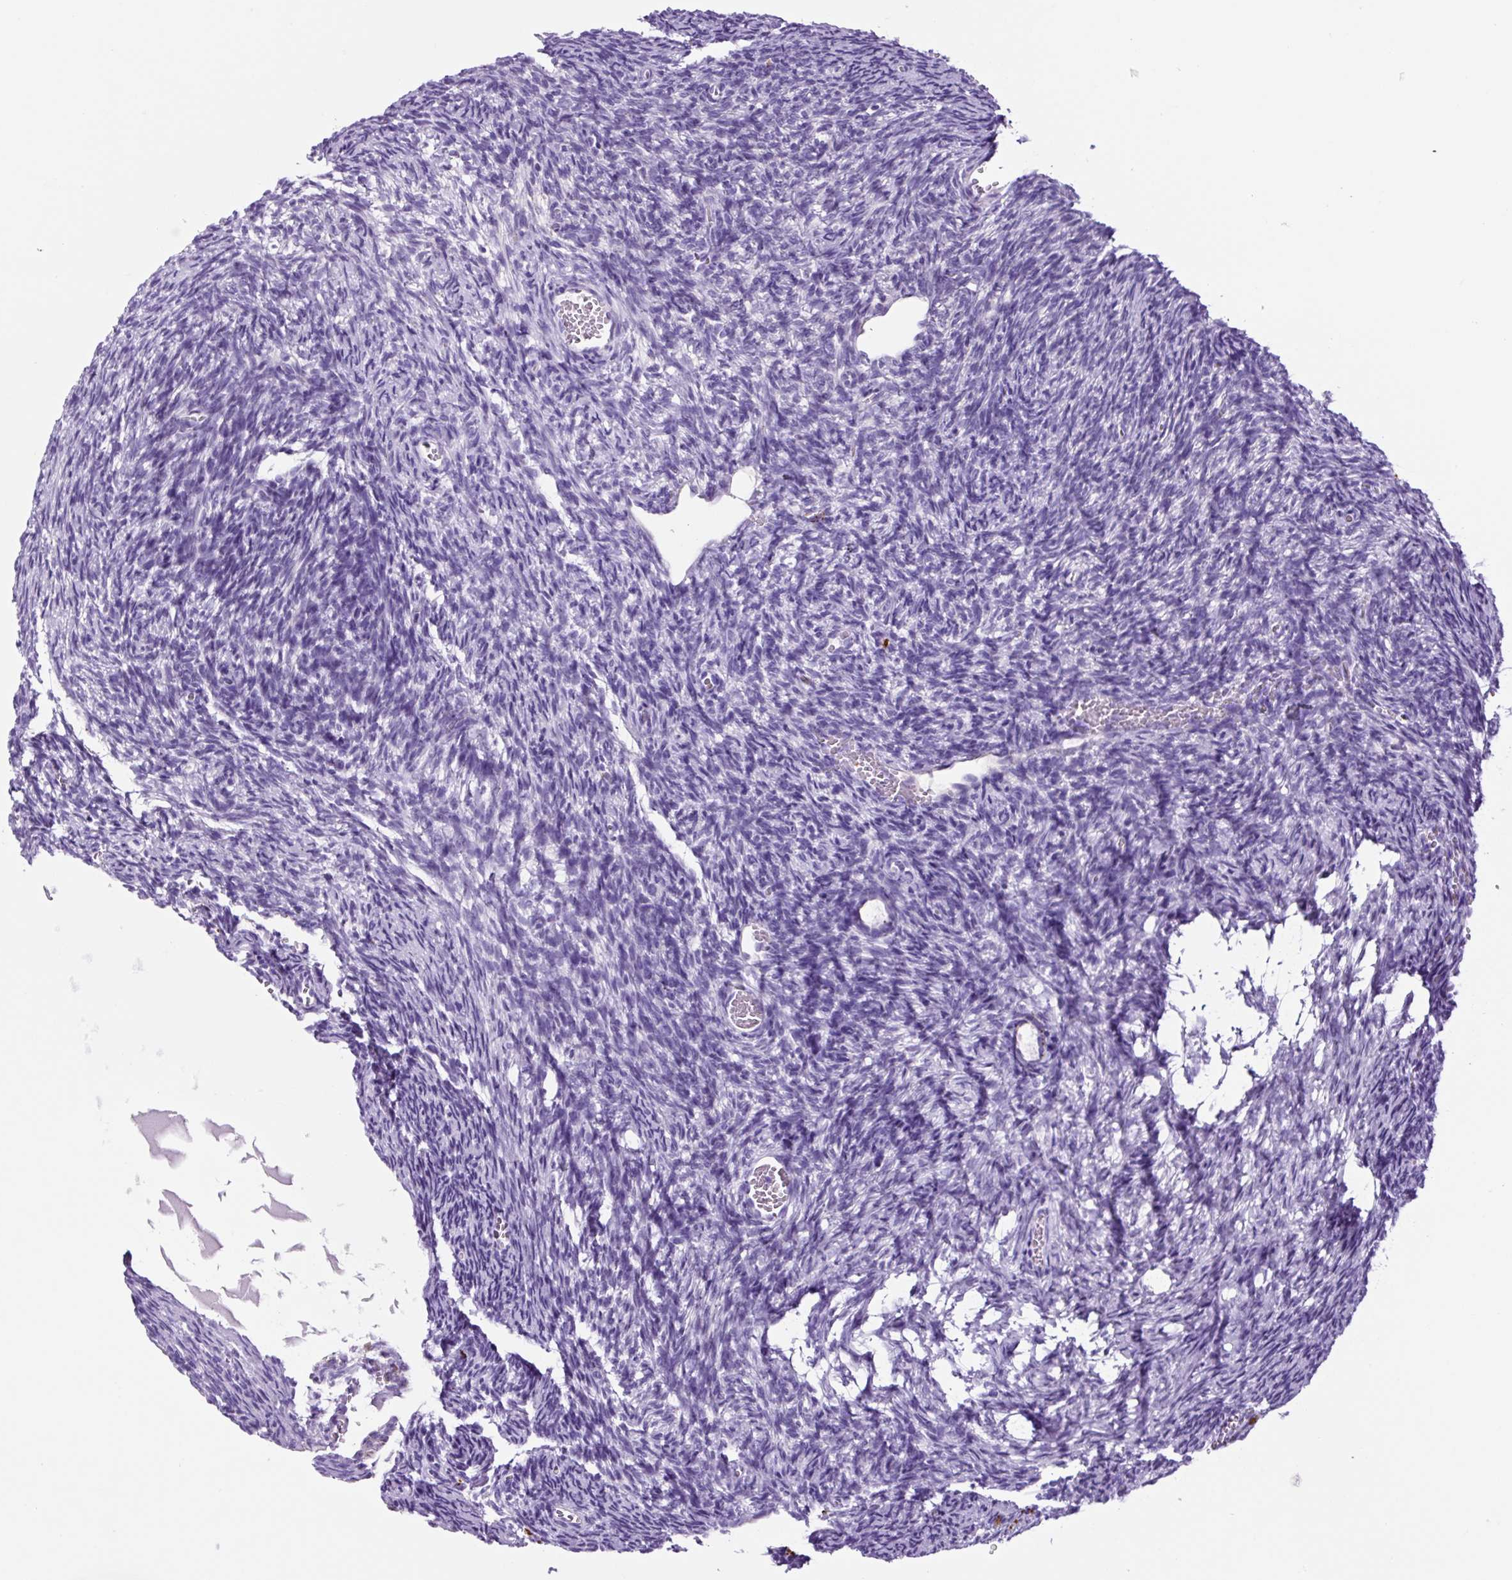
{"staining": {"intensity": "negative", "quantity": "none", "location": "none"}, "tissue": "ovary", "cell_type": "Follicle cells", "image_type": "normal", "snomed": [{"axis": "morphology", "description": "Normal tissue, NOS"}, {"axis": "topography", "description": "Ovary"}], "caption": "IHC micrograph of unremarkable ovary: human ovary stained with DAB displays no significant protein staining in follicle cells.", "gene": "LCN10", "patient": {"sex": "female", "age": 39}}